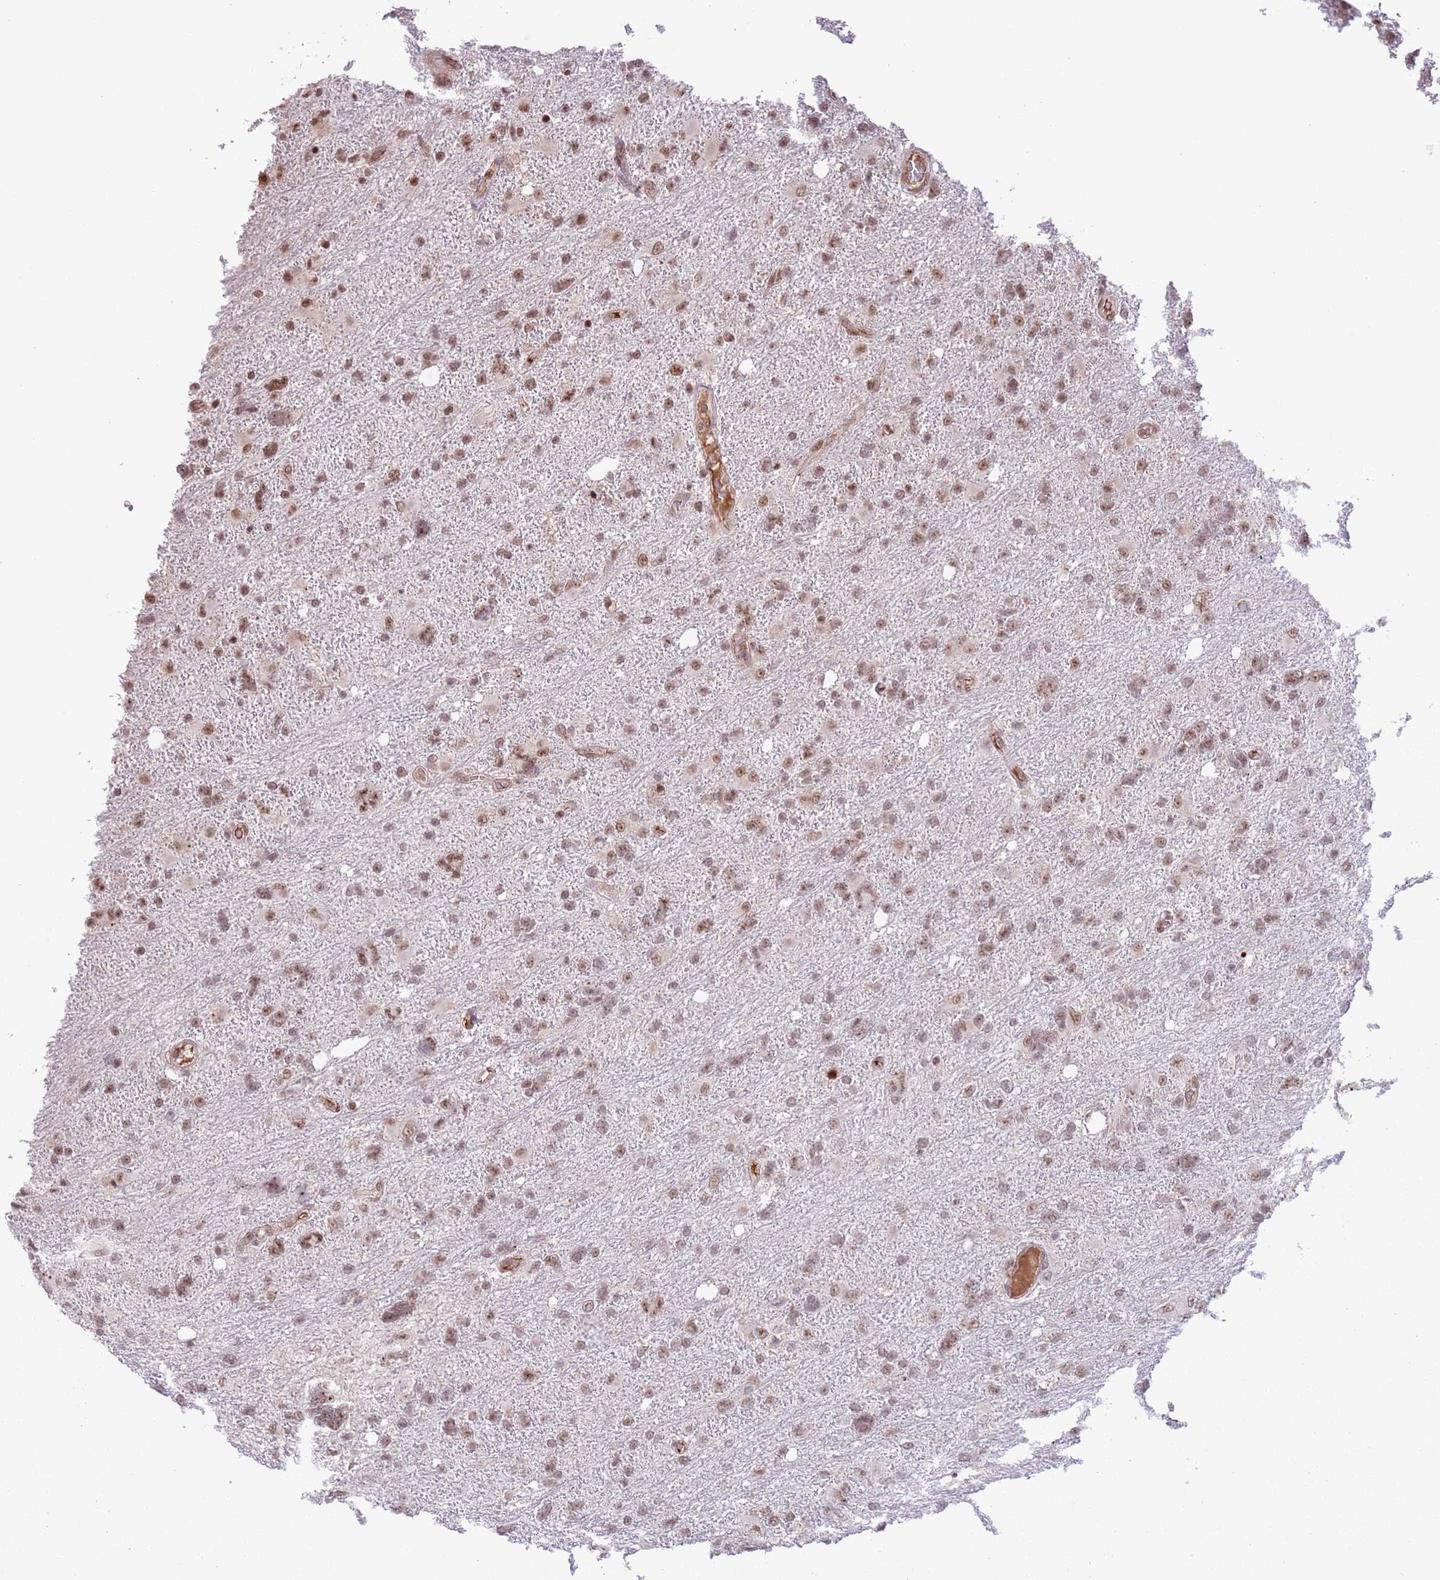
{"staining": {"intensity": "moderate", "quantity": ">75%", "location": "nuclear"}, "tissue": "glioma", "cell_type": "Tumor cells", "image_type": "cancer", "snomed": [{"axis": "morphology", "description": "Glioma, malignant, High grade"}, {"axis": "topography", "description": "Brain"}], "caption": "Moderate nuclear staining for a protein is identified in about >75% of tumor cells of malignant glioma (high-grade) using IHC.", "gene": "SIPA1L3", "patient": {"sex": "male", "age": 61}}